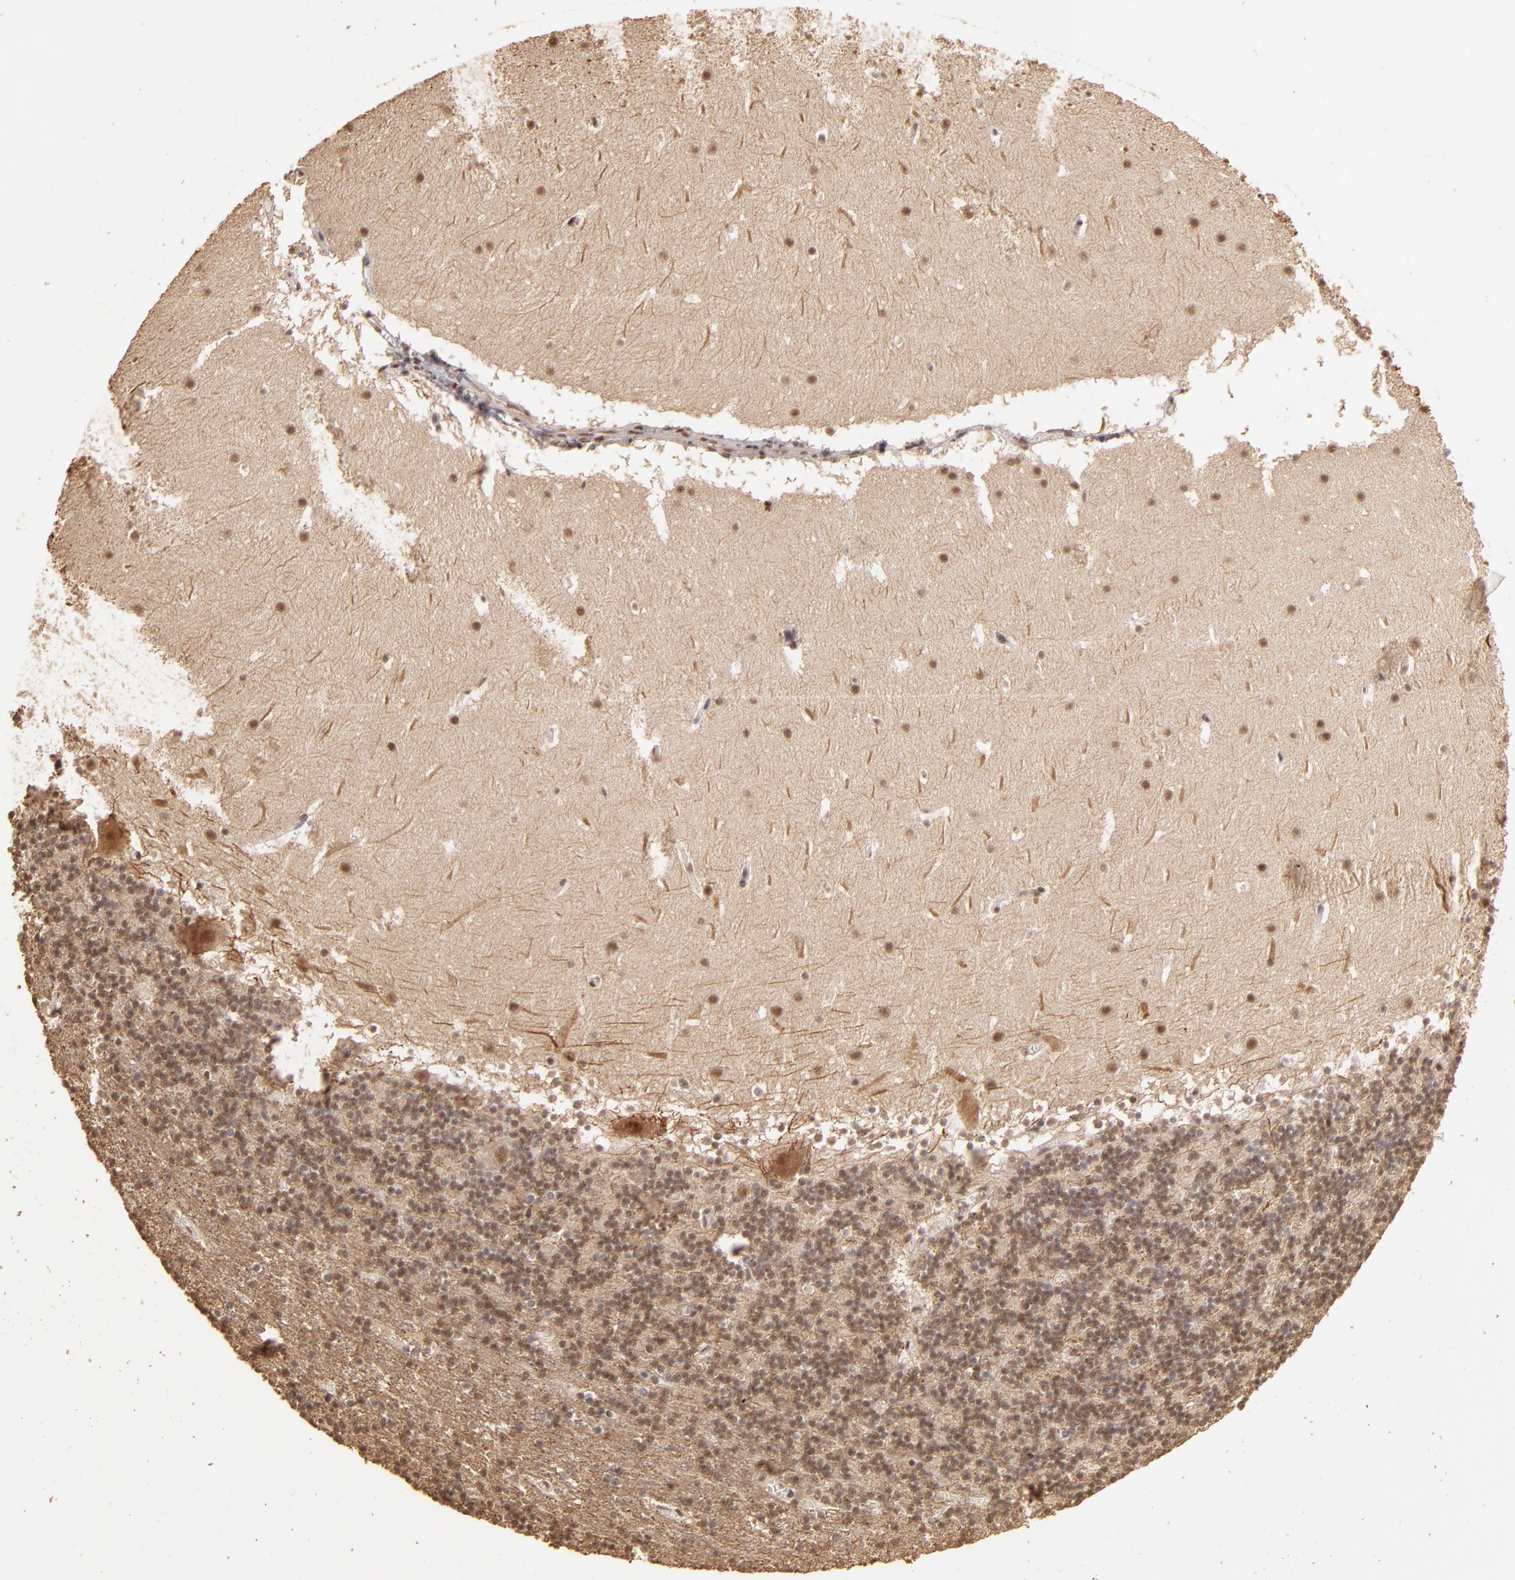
{"staining": {"intensity": "moderate", "quantity": ">75%", "location": "nuclear"}, "tissue": "cerebellum", "cell_type": "Cells in granular layer", "image_type": "normal", "snomed": [{"axis": "morphology", "description": "Normal tissue, NOS"}, {"axis": "topography", "description": "Cerebellum"}], "caption": "Benign cerebellum demonstrates moderate nuclear positivity in about >75% of cells in granular layer, visualized by immunohistochemistry. The staining was performed using DAB (3,3'-diaminobenzidine), with brown indicating positive protein expression. Nuclei are stained blue with hematoxylin.", "gene": "CLOCK", "patient": {"sex": "male", "age": 45}}